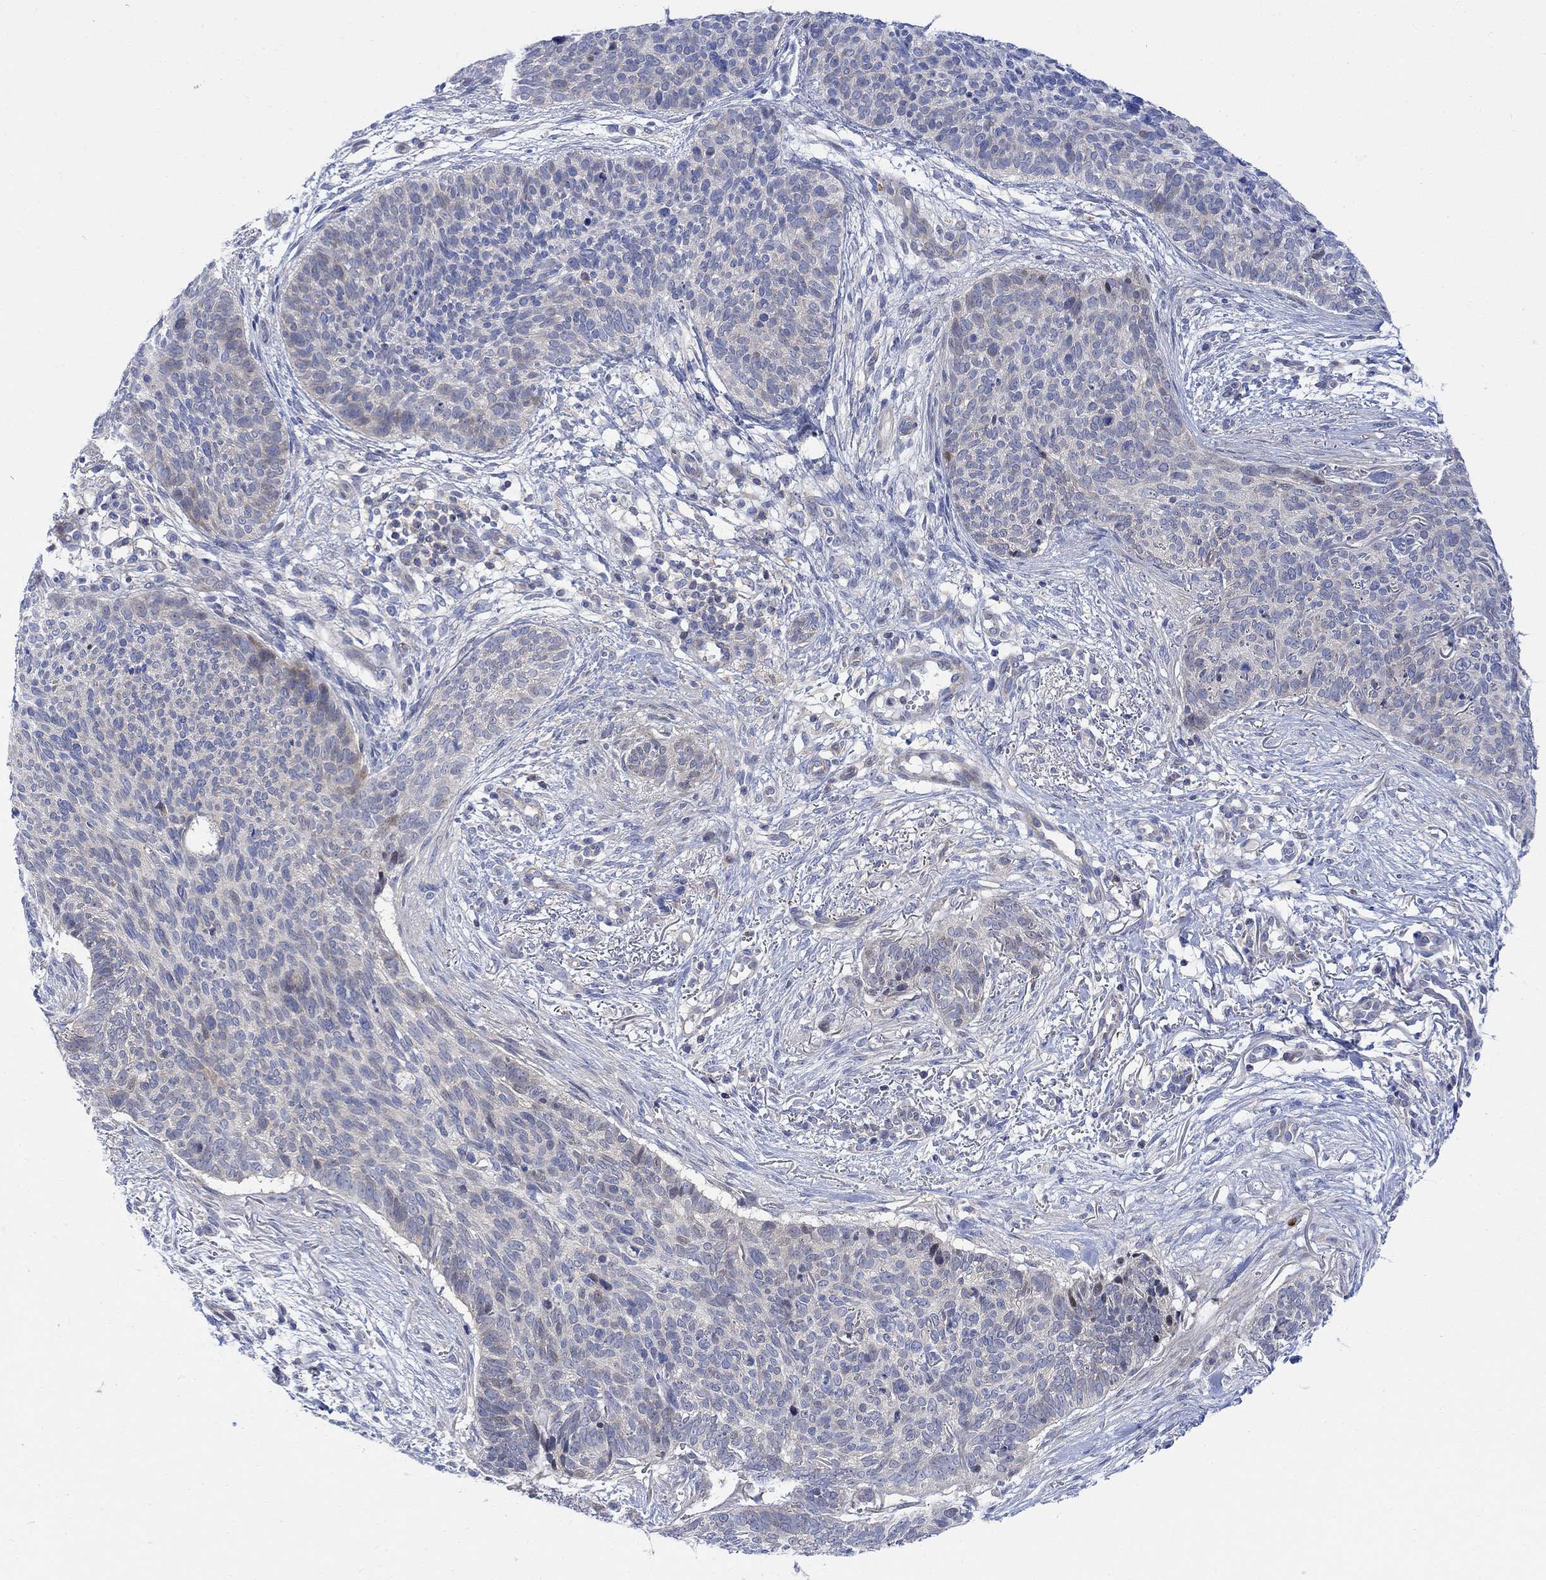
{"staining": {"intensity": "negative", "quantity": "none", "location": "none"}, "tissue": "skin cancer", "cell_type": "Tumor cells", "image_type": "cancer", "snomed": [{"axis": "morphology", "description": "Basal cell carcinoma"}, {"axis": "topography", "description": "Skin"}], "caption": "This is a image of IHC staining of skin cancer (basal cell carcinoma), which shows no staining in tumor cells.", "gene": "ARSK", "patient": {"sex": "male", "age": 64}}